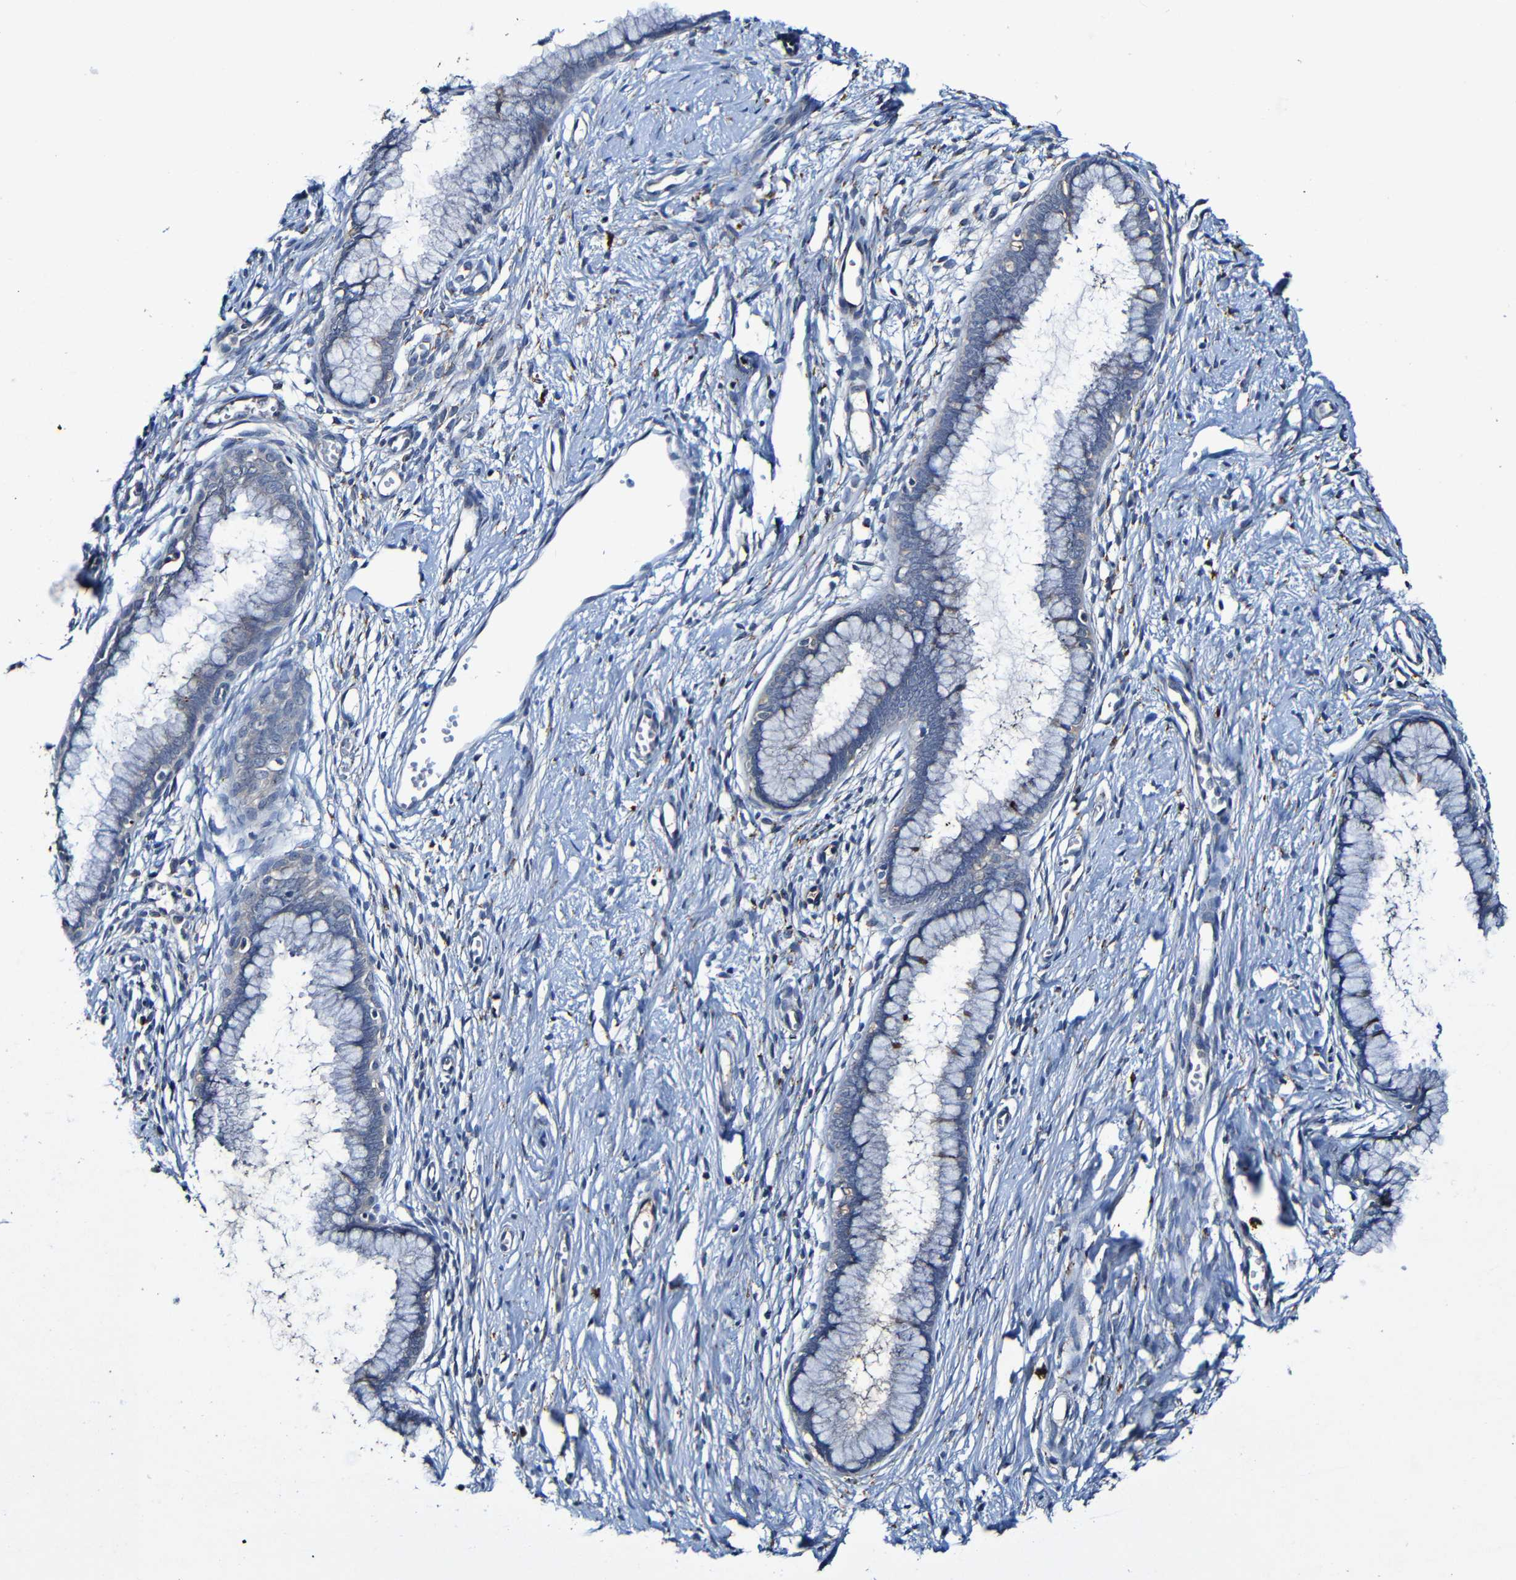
{"staining": {"intensity": "negative", "quantity": "none", "location": "none"}, "tissue": "cervix", "cell_type": "Glandular cells", "image_type": "normal", "snomed": [{"axis": "morphology", "description": "Normal tissue, NOS"}, {"axis": "topography", "description": "Cervix"}], "caption": "Immunohistochemical staining of benign cervix demonstrates no significant expression in glandular cells.", "gene": "LRRC70", "patient": {"sex": "female", "age": 65}}